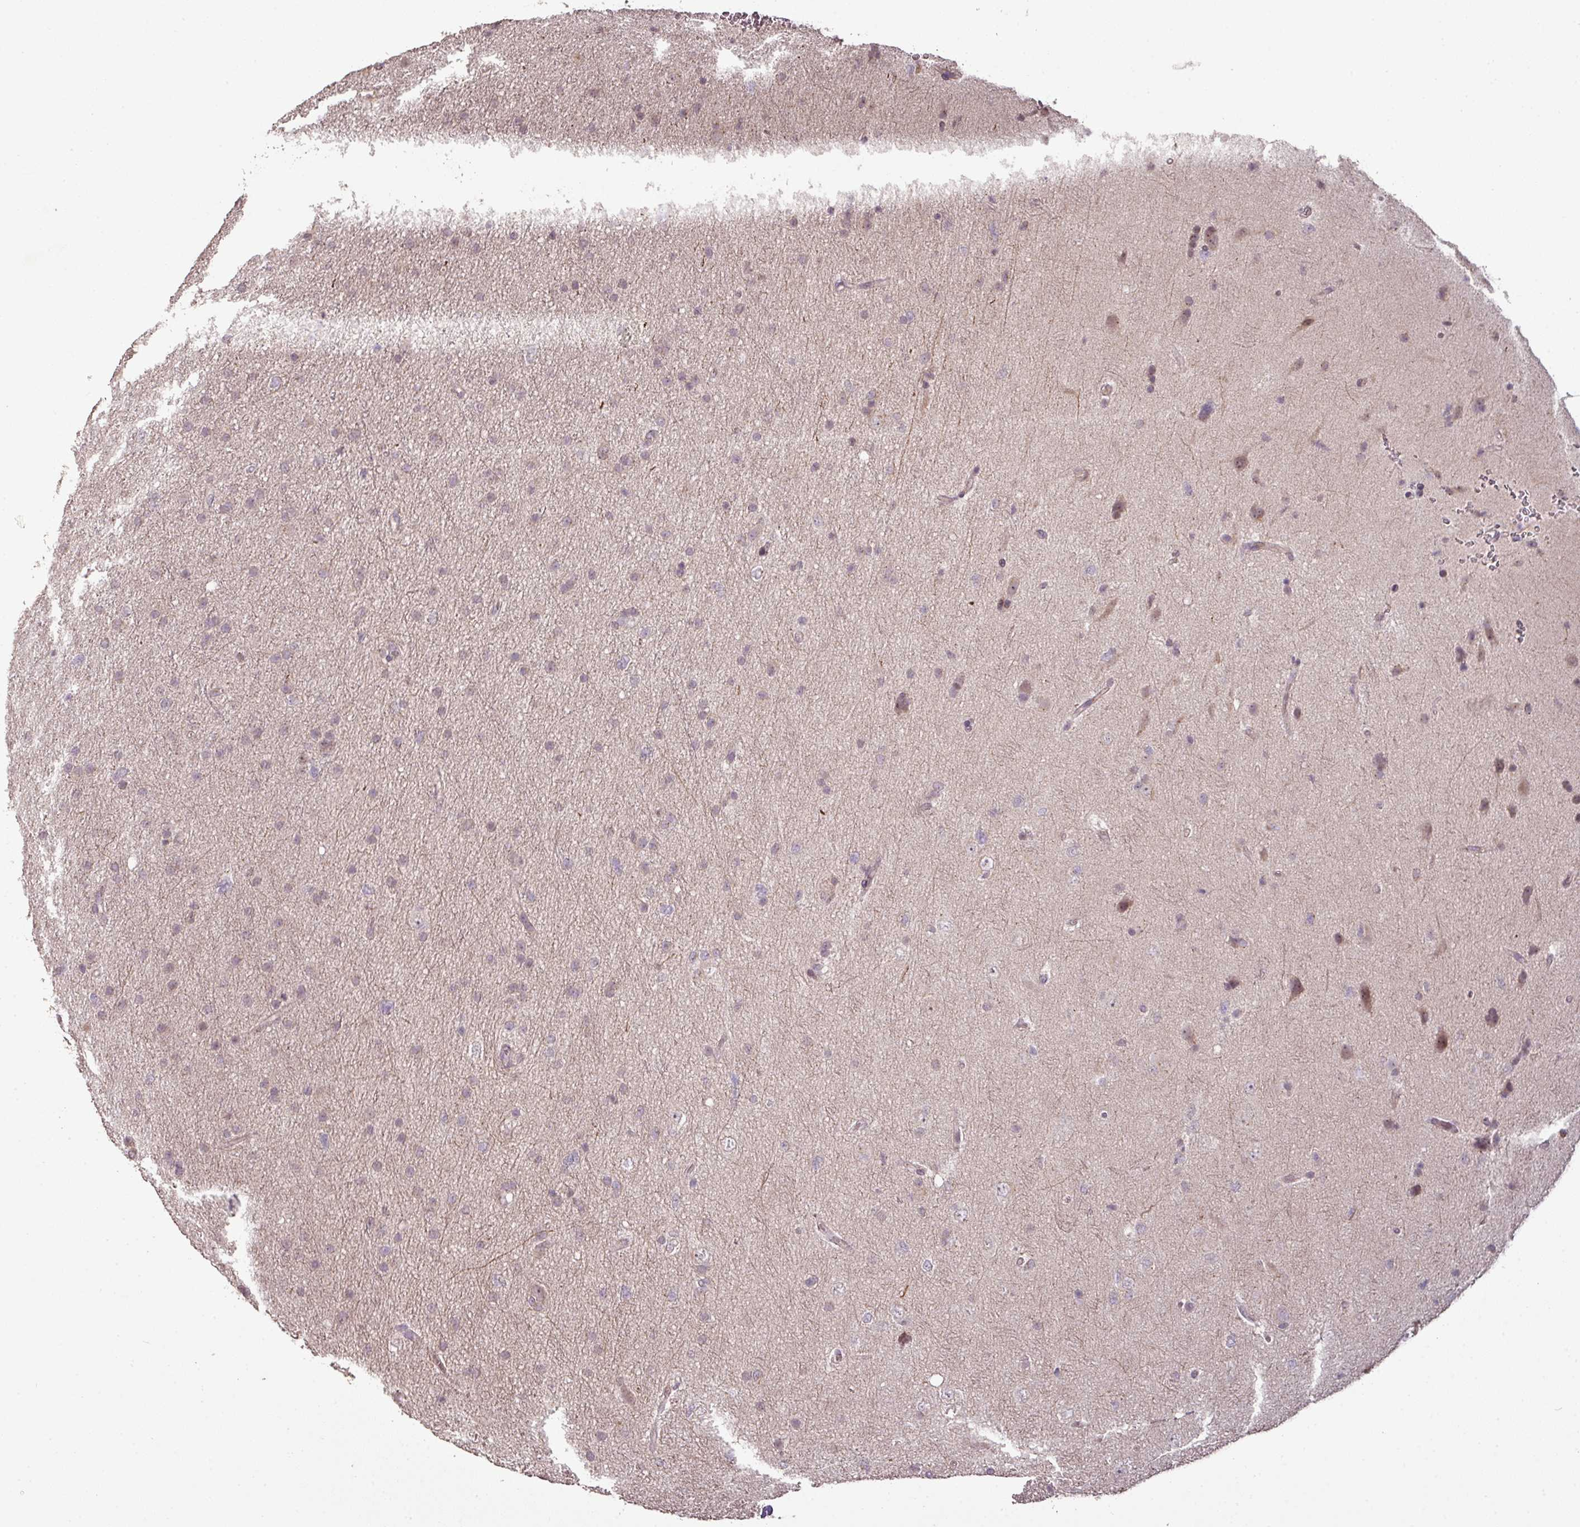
{"staining": {"intensity": "weak", "quantity": "25%-75%", "location": "cytoplasmic/membranous"}, "tissue": "glioma", "cell_type": "Tumor cells", "image_type": "cancer", "snomed": [{"axis": "morphology", "description": "Glioma, malignant, Low grade"}, {"axis": "topography", "description": "Cerebral cortex"}], "caption": "Immunohistochemical staining of malignant low-grade glioma reveals weak cytoplasmic/membranous protein staining in about 25%-75% of tumor cells. (Brightfield microscopy of DAB IHC at high magnification).", "gene": "CXCR5", "patient": {"sex": "female", "age": 39}}